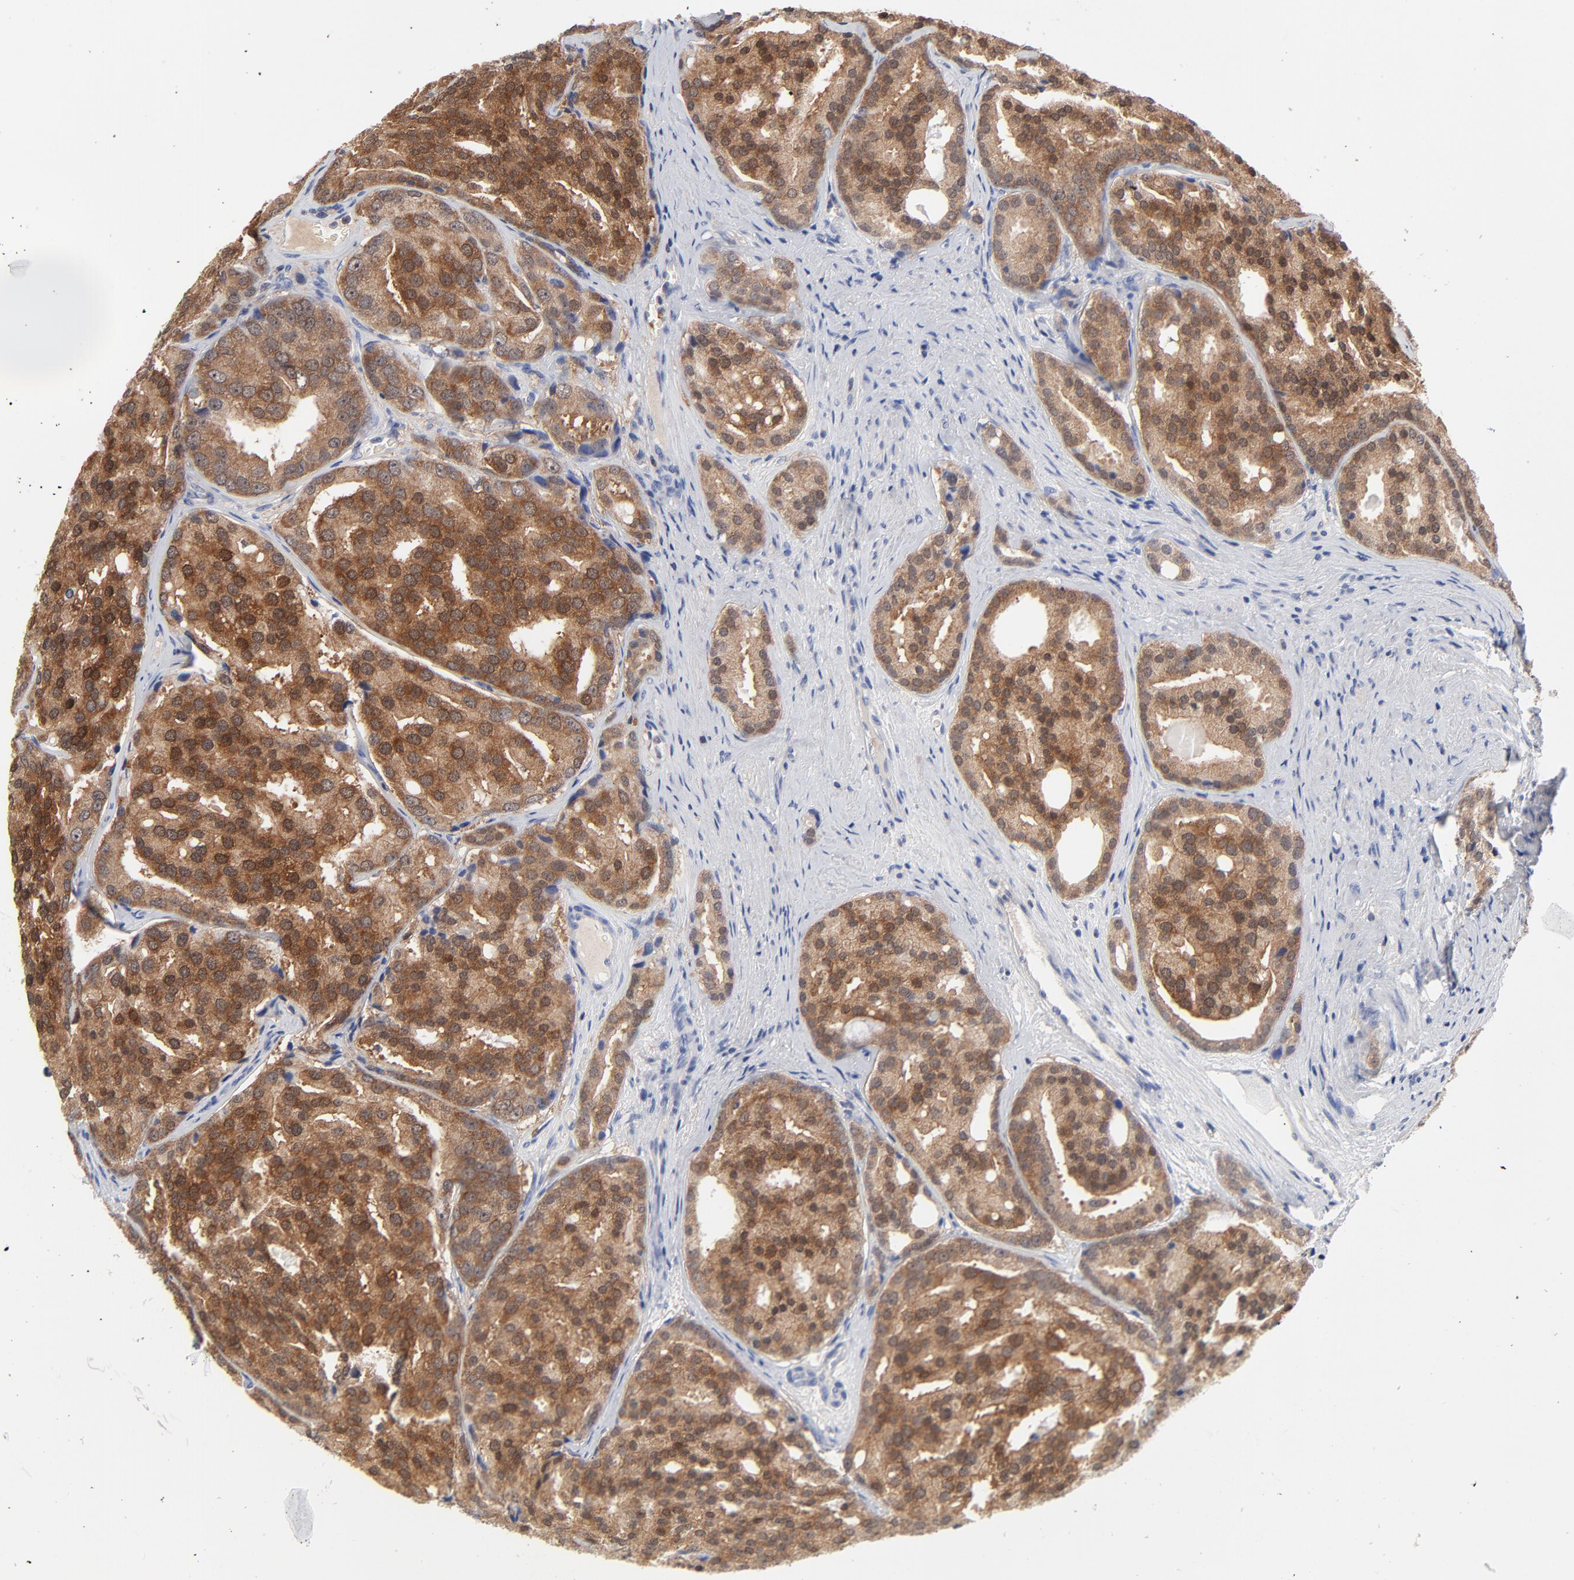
{"staining": {"intensity": "strong", "quantity": ">75%", "location": "cytoplasmic/membranous"}, "tissue": "prostate cancer", "cell_type": "Tumor cells", "image_type": "cancer", "snomed": [{"axis": "morphology", "description": "Adenocarcinoma, High grade"}, {"axis": "topography", "description": "Prostate"}], "caption": "Tumor cells display strong cytoplasmic/membranous positivity in approximately >75% of cells in prostate cancer (adenocarcinoma (high-grade)).", "gene": "CAB39L", "patient": {"sex": "male", "age": 64}}